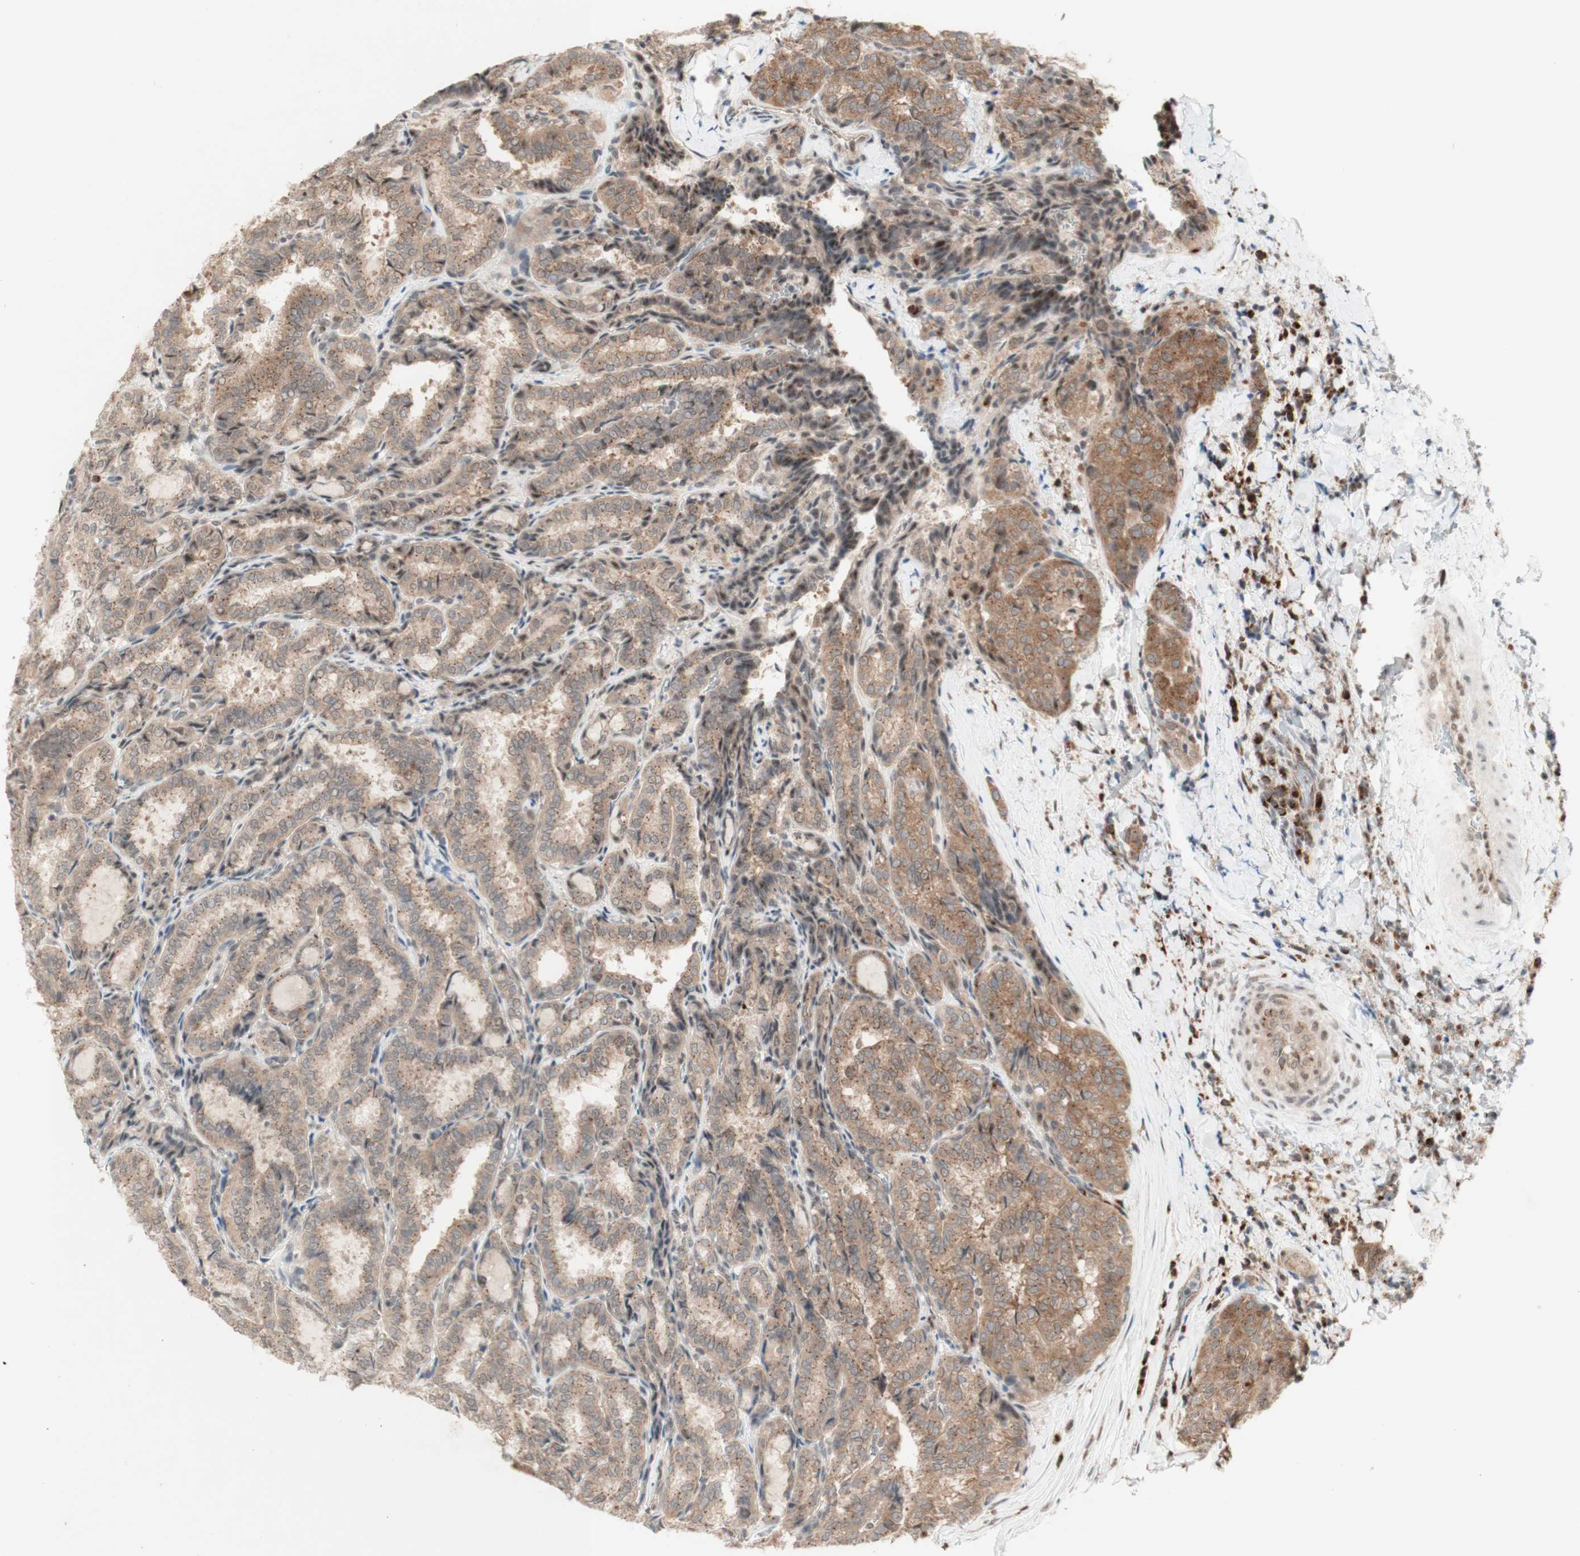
{"staining": {"intensity": "weak", "quantity": ">75%", "location": "cytoplasmic/membranous"}, "tissue": "thyroid cancer", "cell_type": "Tumor cells", "image_type": "cancer", "snomed": [{"axis": "morphology", "description": "Normal tissue, NOS"}, {"axis": "morphology", "description": "Papillary adenocarcinoma, NOS"}, {"axis": "topography", "description": "Thyroid gland"}], "caption": "Papillary adenocarcinoma (thyroid) stained with immunohistochemistry reveals weak cytoplasmic/membranous expression in about >75% of tumor cells.", "gene": "CYLD", "patient": {"sex": "female", "age": 30}}